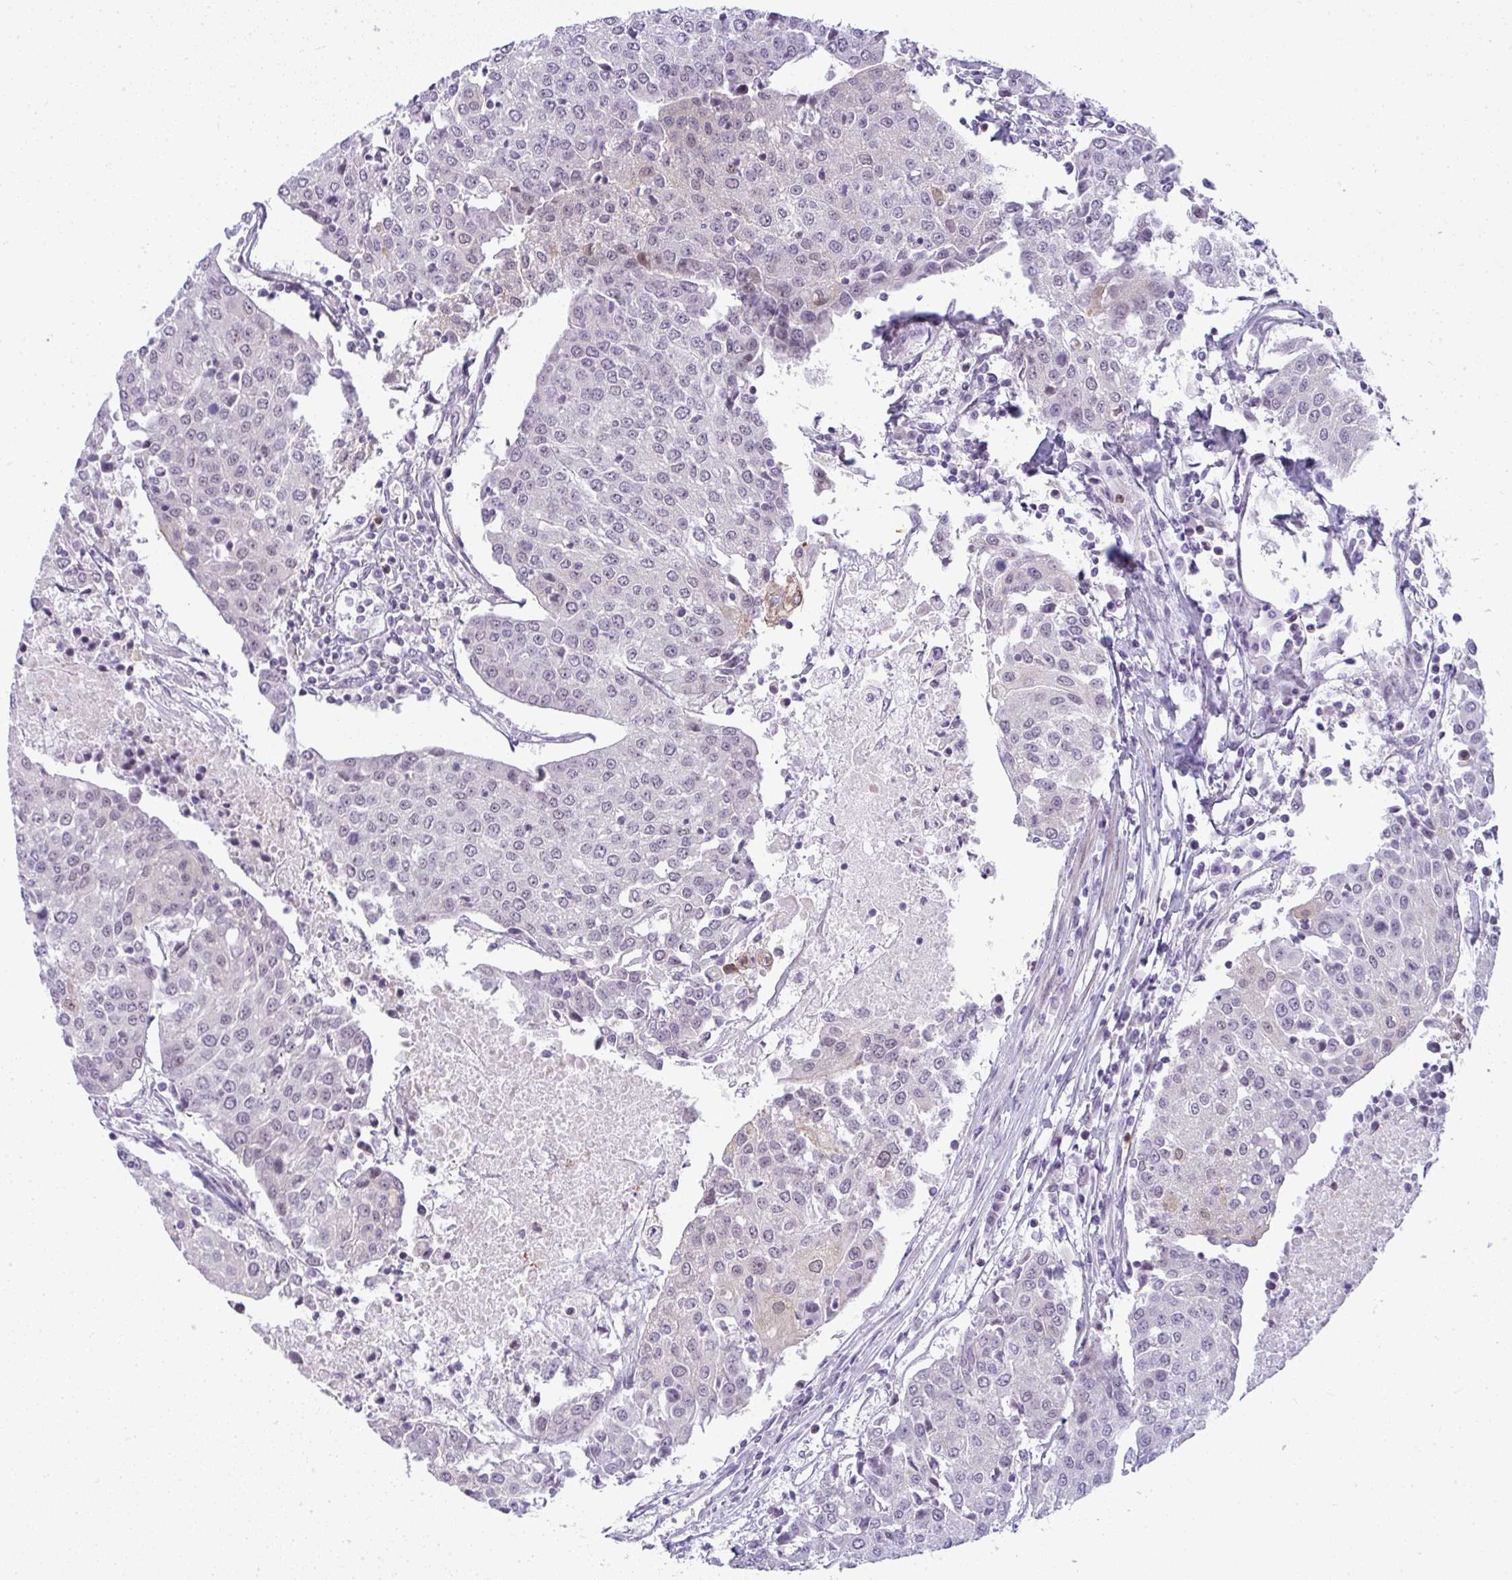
{"staining": {"intensity": "negative", "quantity": "none", "location": "none"}, "tissue": "urothelial cancer", "cell_type": "Tumor cells", "image_type": "cancer", "snomed": [{"axis": "morphology", "description": "Urothelial carcinoma, High grade"}, {"axis": "topography", "description": "Urinary bladder"}], "caption": "Urothelial carcinoma (high-grade) was stained to show a protein in brown. There is no significant positivity in tumor cells. (DAB immunohistochemistry (IHC) with hematoxylin counter stain).", "gene": "DZIP1", "patient": {"sex": "female", "age": 85}}